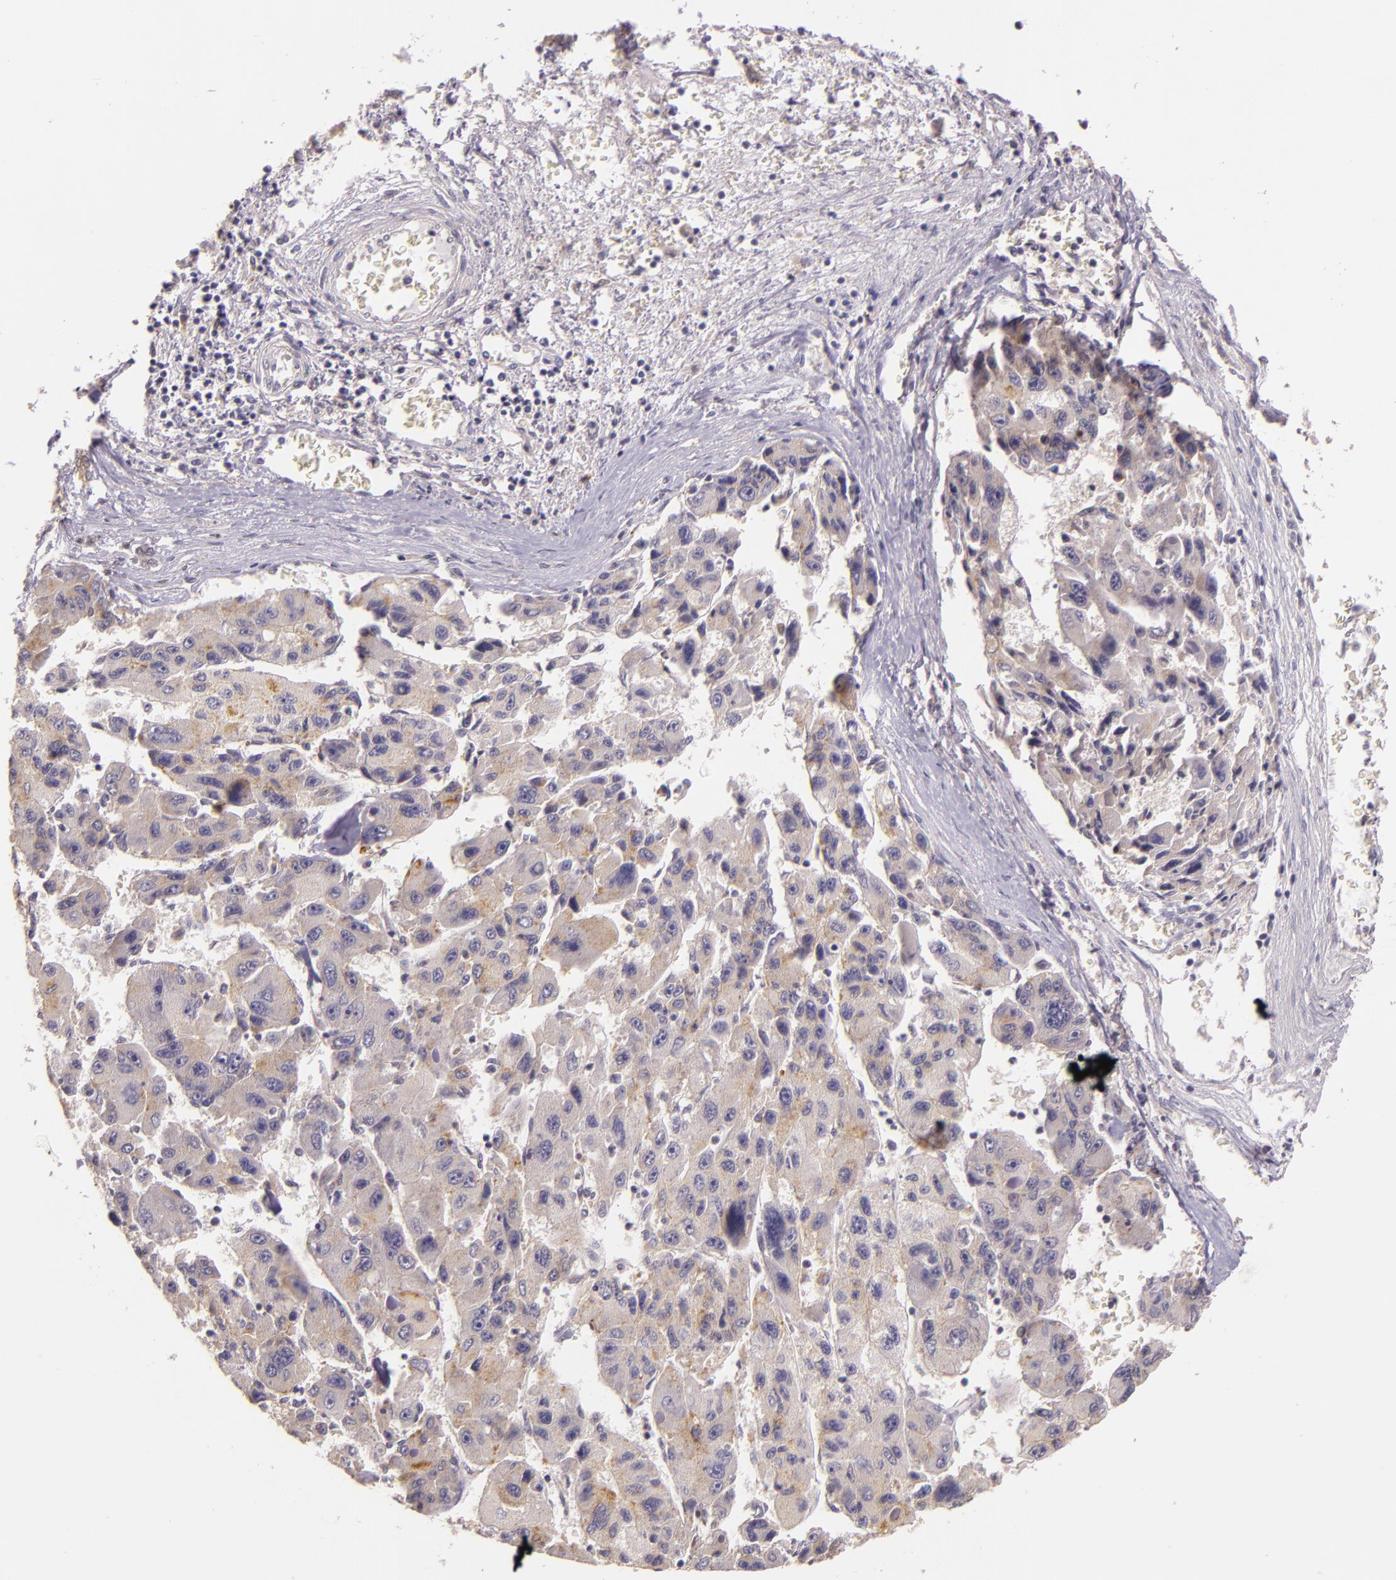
{"staining": {"intensity": "weak", "quantity": "<25%", "location": "cytoplasmic/membranous"}, "tissue": "liver cancer", "cell_type": "Tumor cells", "image_type": "cancer", "snomed": [{"axis": "morphology", "description": "Carcinoma, Hepatocellular, NOS"}, {"axis": "topography", "description": "Liver"}], "caption": "Liver cancer (hepatocellular carcinoma) was stained to show a protein in brown. There is no significant positivity in tumor cells.", "gene": "ARMH4", "patient": {"sex": "male", "age": 64}}